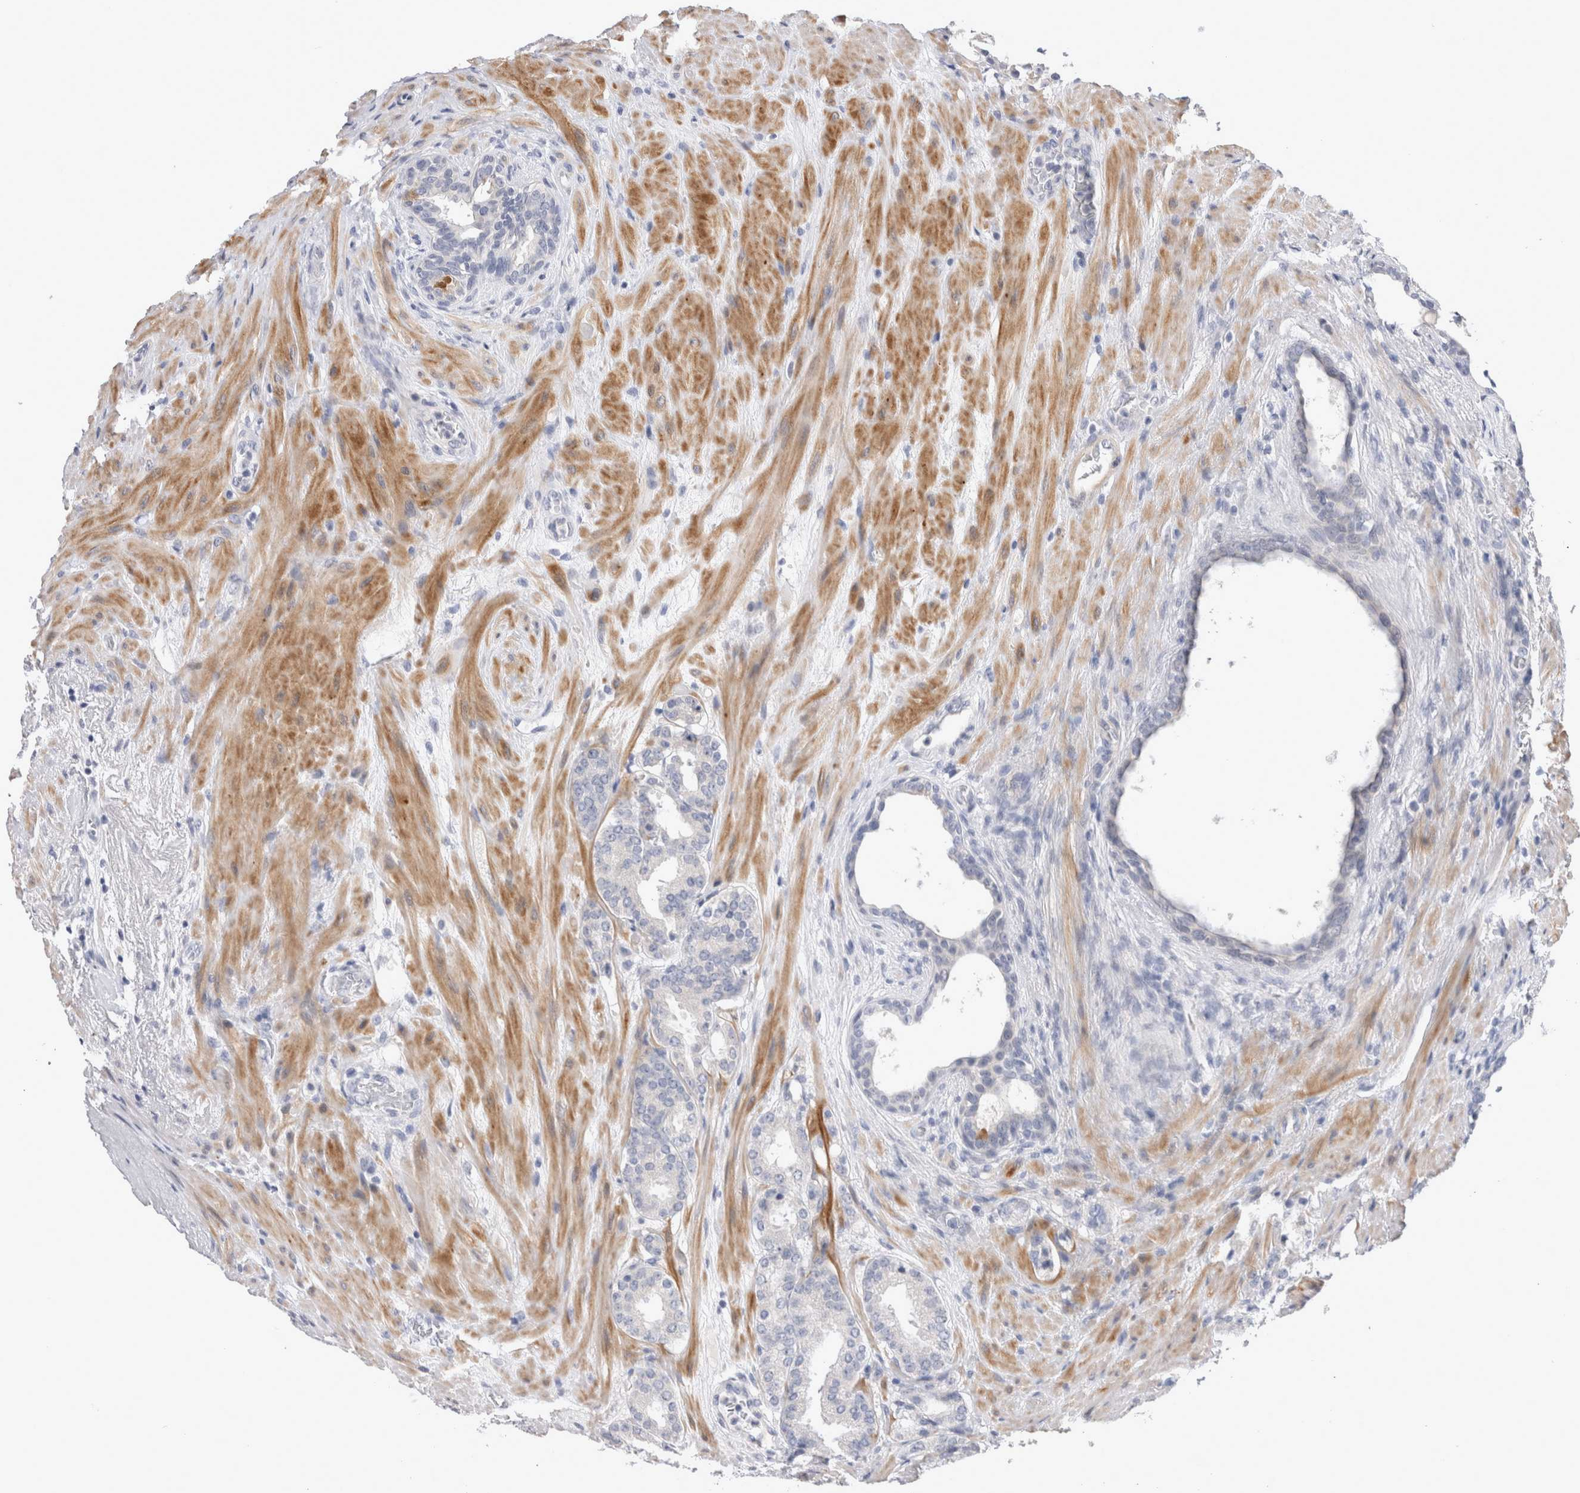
{"staining": {"intensity": "negative", "quantity": "none", "location": "none"}, "tissue": "prostate cancer", "cell_type": "Tumor cells", "image_type": "cancer", "snomed": [{"axis": "morphology", "description": "Adenocarcinoma, Low grade"}, {"axis": "topography", "description": "Prostate"}], "caption": "Tumor cells are negative for brown protein staining in prostate cancer (low-grade adenocarcinoma).", "gene": "CRYBG1", "patient": {"sex": "male", "age": 69}}